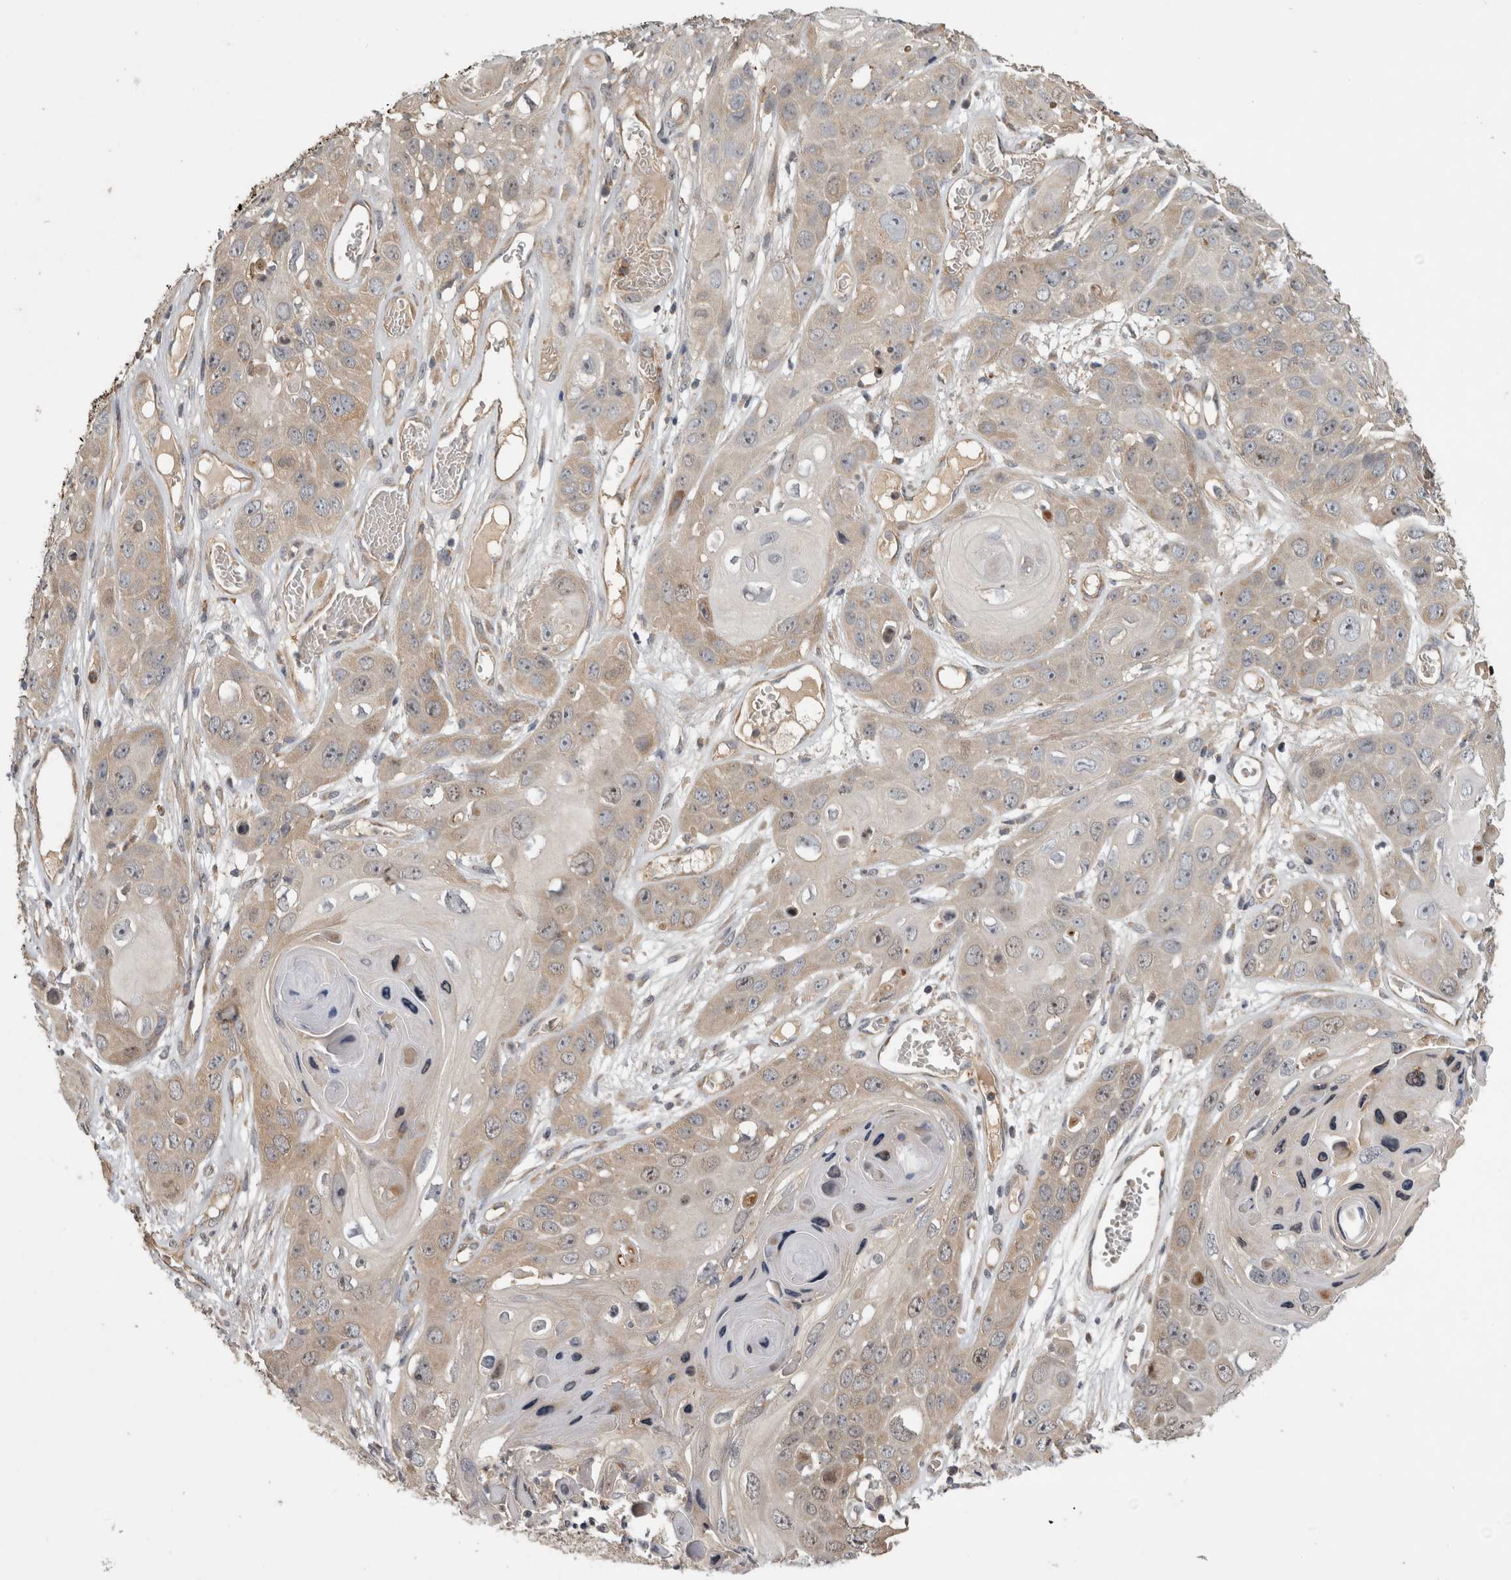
{"staining": {"intensity": "weak", "quantity": "25%-75%", "location": "cytoplasmic/membranous"}, "tissue": "skin cancer", "cell_type": "Tumor cells", "image_type": "cancer", "snomed": [{"axis": "morphology", "description": "Squamous cell carcinoma, NOS"}, {"axis": "topography", "description": "Skin"}], "caption": "This histopathology image shows immunohistochemistry staining of skin cancer (squamous cell carcinoma), with low weak cytoplasmic/membranous positivity in approximately 25%-75% of tumor cells.", "gene": "TRMT61B", "patient": {"sex": "male", "age": 55}}